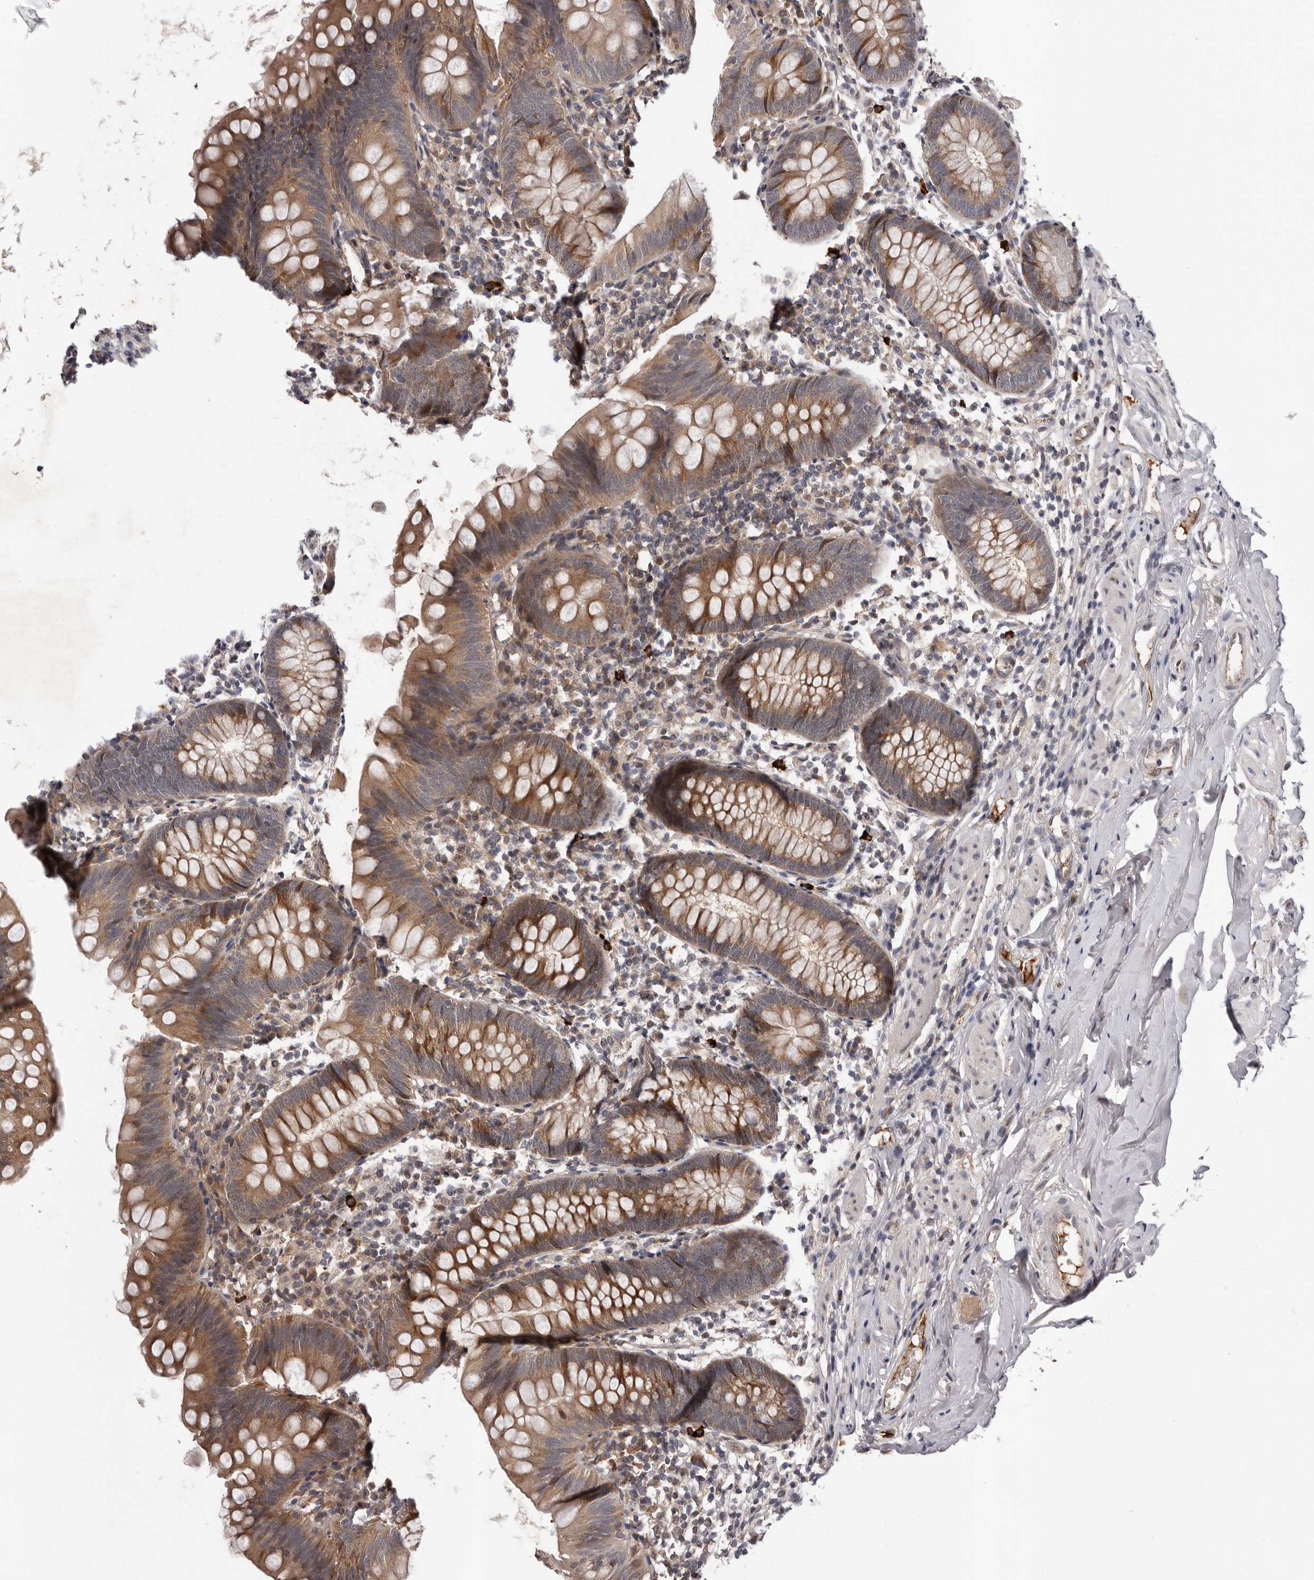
{"staining": {"intensity": "moderate", "quantity": ">75%", "location": "cytoplasmic/membranous"}, "tissue": "appendix", "cell_type": "Glandular cells", "image_type": "normal", "snomed": [{"axis": "morphology", "description": "Normal tissue, NOS"}, {"axis": "topography", "description": "Appendix"}], "caption": "Protein positivity by immunohistochemistry displays moderate cytoplasmic/membranous expression in approximately >75% of glandular cells in benign appendix. The protein is stained brown, and the nuclei are stained in blue (DAB IHC with brightfield microscopy, high magnification).", "gene": "MED8", "patient": {"sex": "female", "age": 62}}